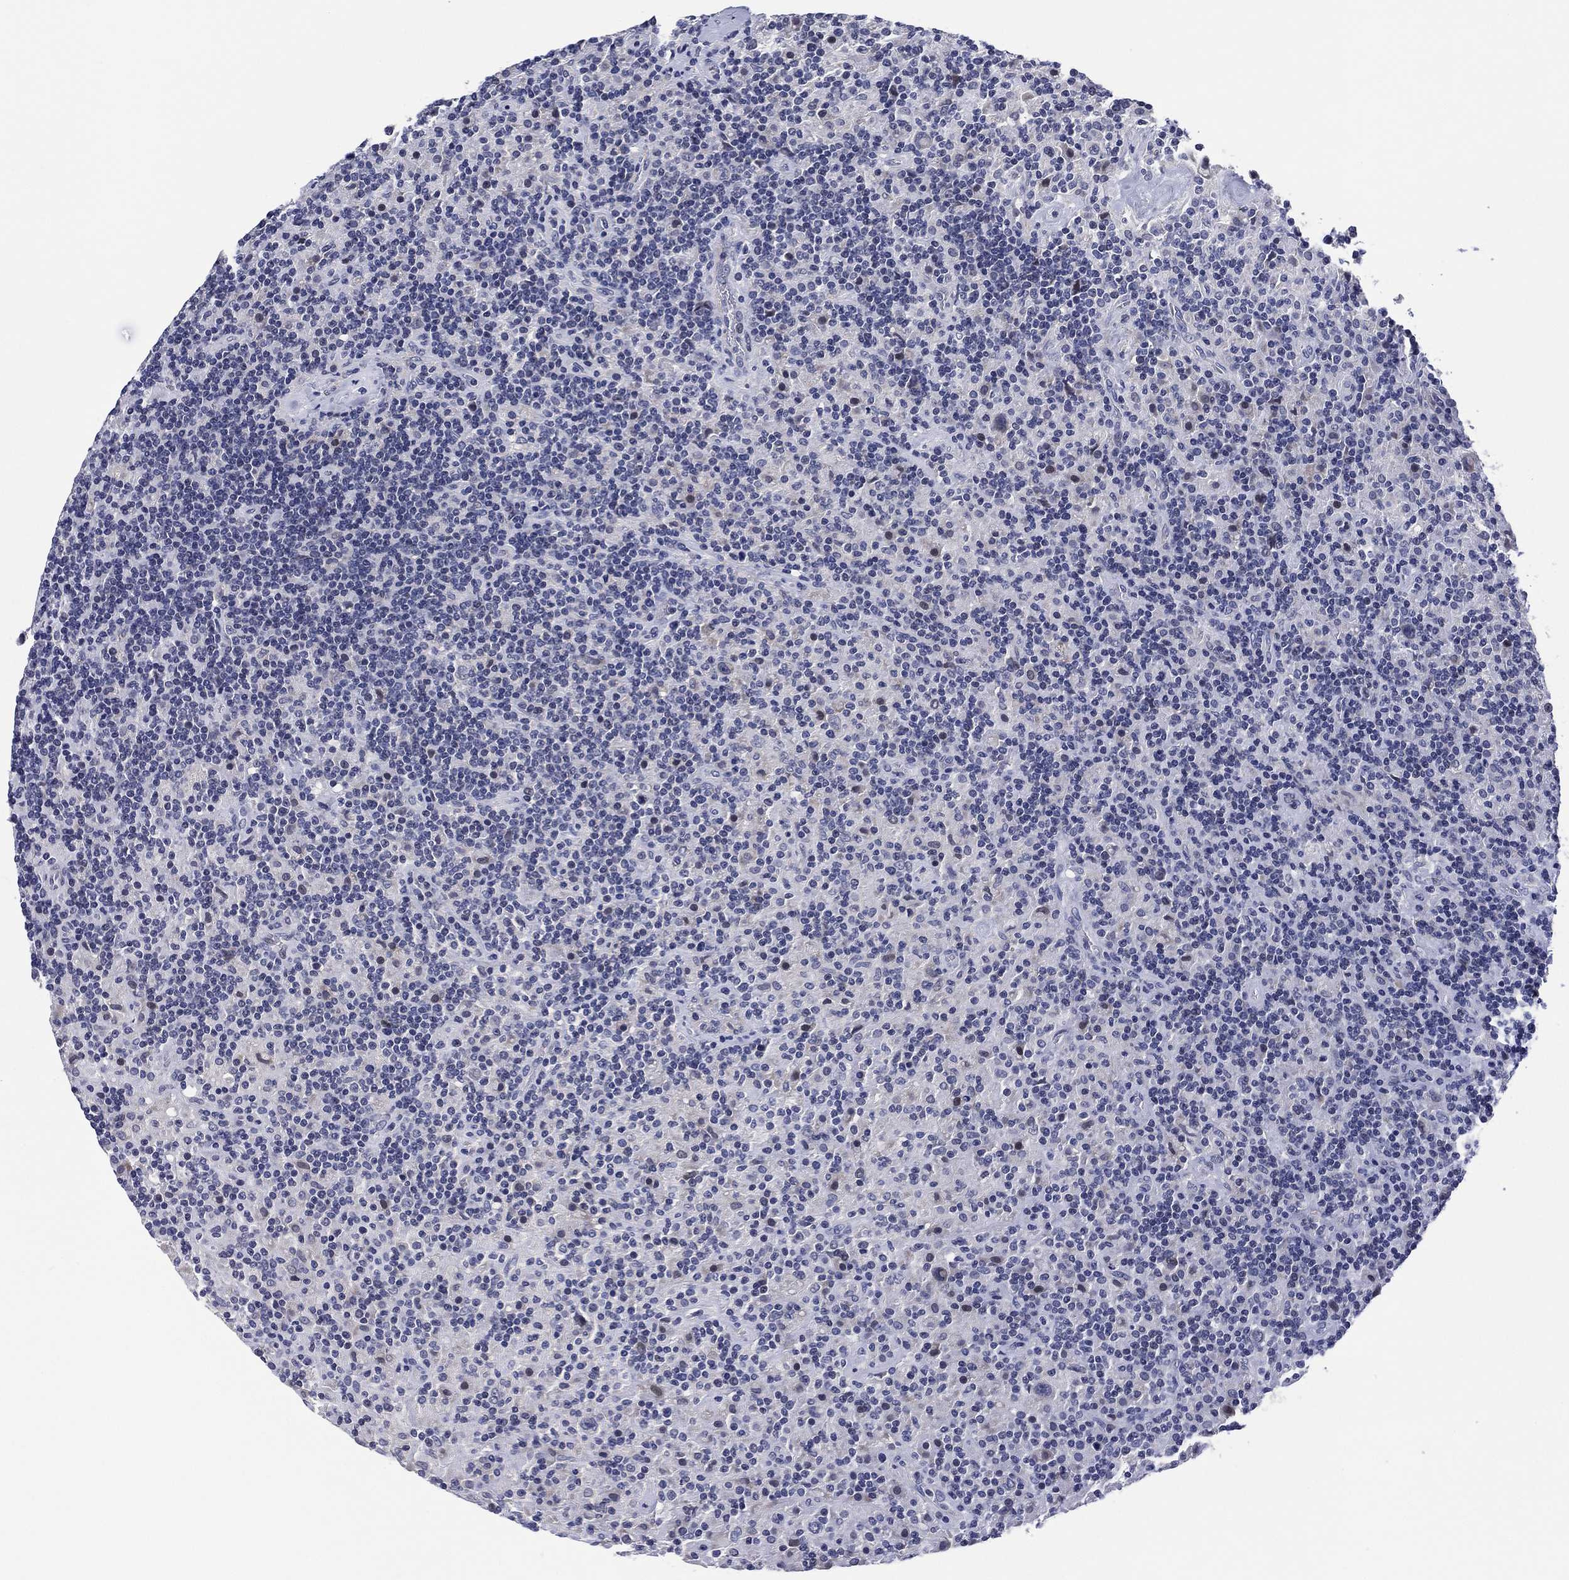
{"staining": {"intensity": "negative", "quantity": "none", "location": "none"}, "tissue": "lymphoma", "cell_type": "Tumor cells", "image_type": "cancer", "snomed": [{"axis": "morphology", "description": "Hodgkin's disease, NOS"}, {"axis": "topography", "description": "Lymph node"}], "caption": "DAB (3,3'-diaminobenzidine) immunohistochemical staining of lymphoma exhibits no significant staining in tumor cells.", "gene": "CLIP3", "patient": {"sex": "male", "age": 70}}